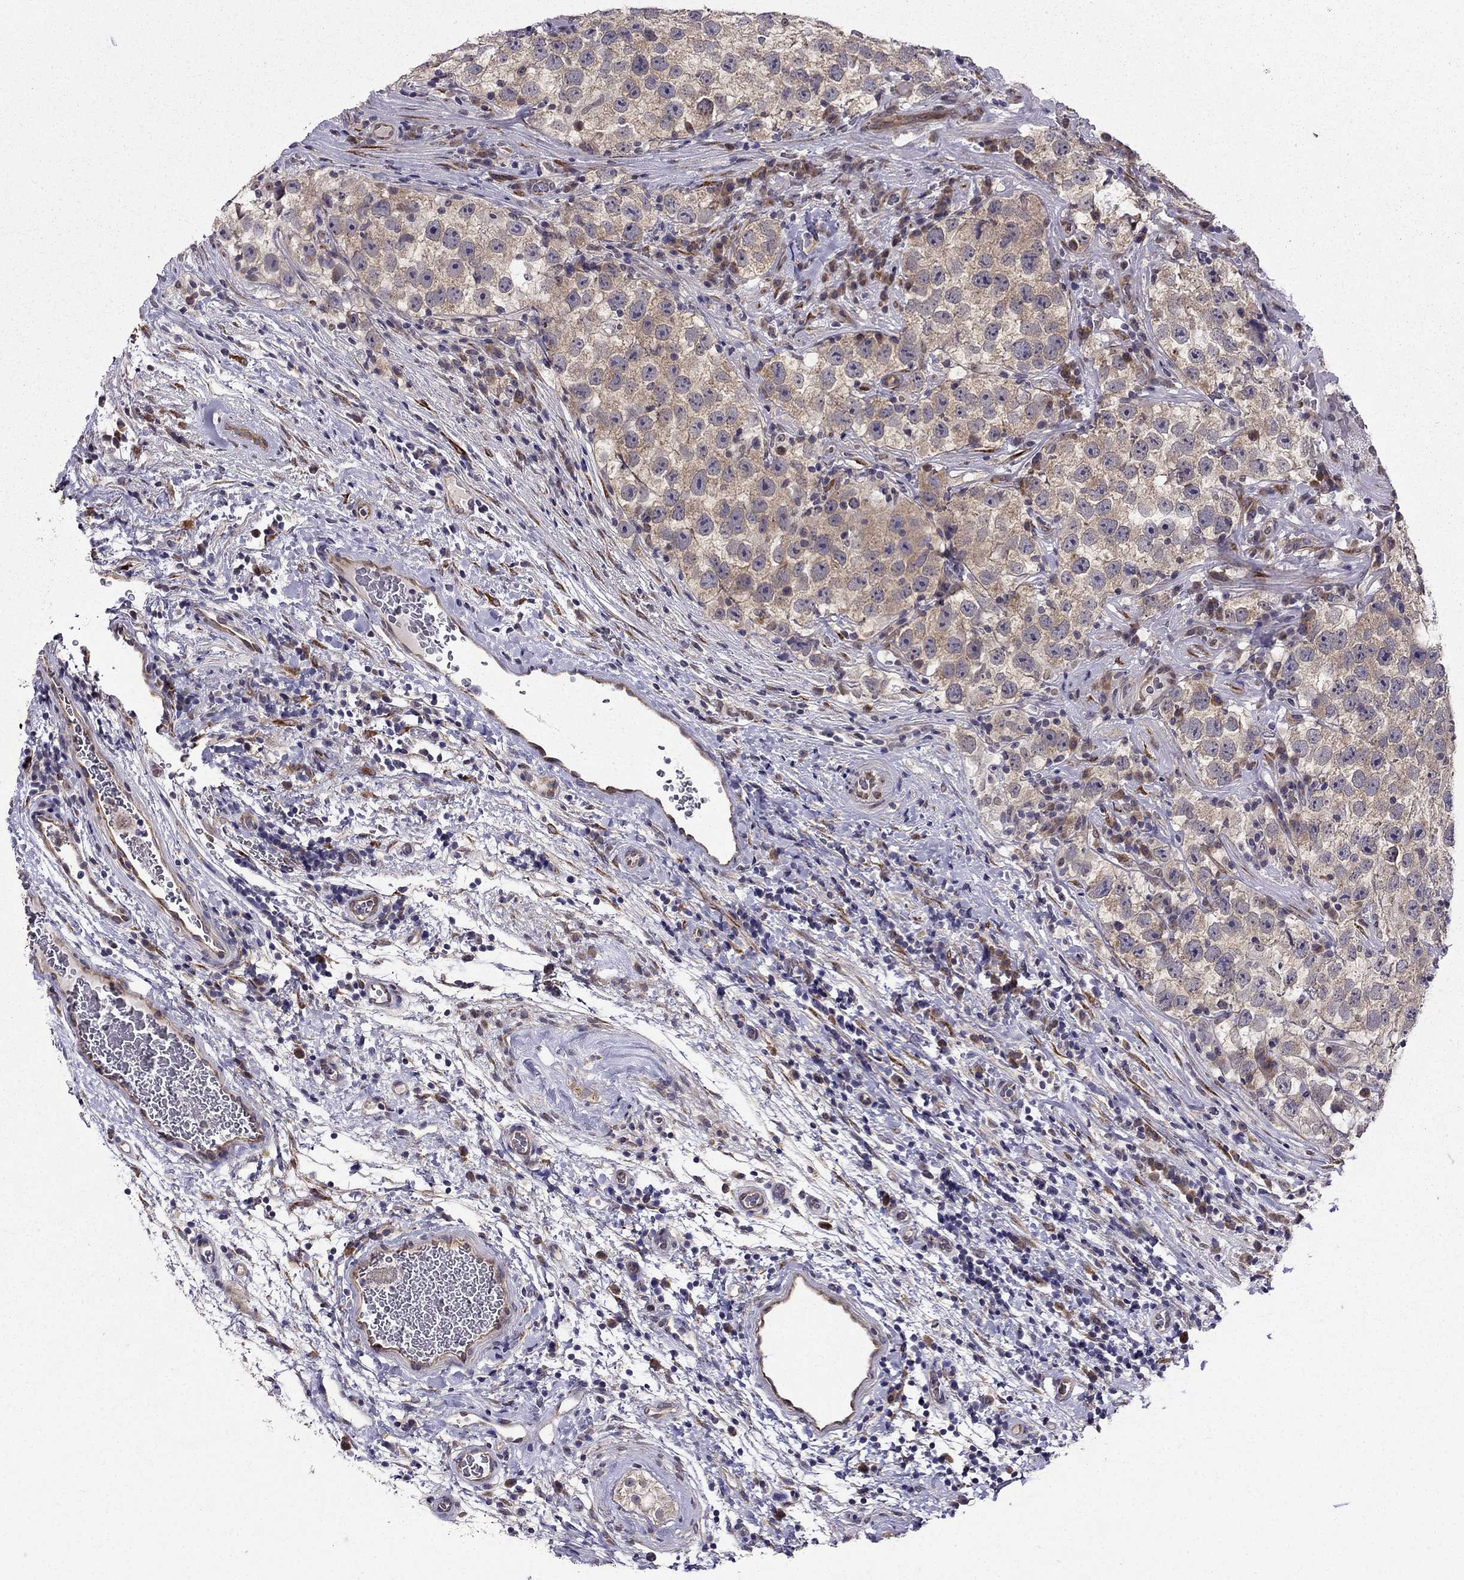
{"staining": {"intensity": "weak", "quantity": ">75%", "location": "cytoplasmic/membranous"}, "tissue": "testis cancer", "cell_type": "Tumor cells", "image_type": "cancer", "snomed": [{"axis": "morphology", "description": "Normal tissue, NOS"}, {"axis": "morphology", "description": "Seminoma, NOS"}, {"axis": "topography", "description": "Testis"}], "caption": "This micrograph demonstrates IHC staining of human seminoma (testis), with low weak cytoplasmic/membranous positivity in about >75% of tumor cells.", "gene": "ARHGEF28", "patient": {"sex": "male", "age": 31}}